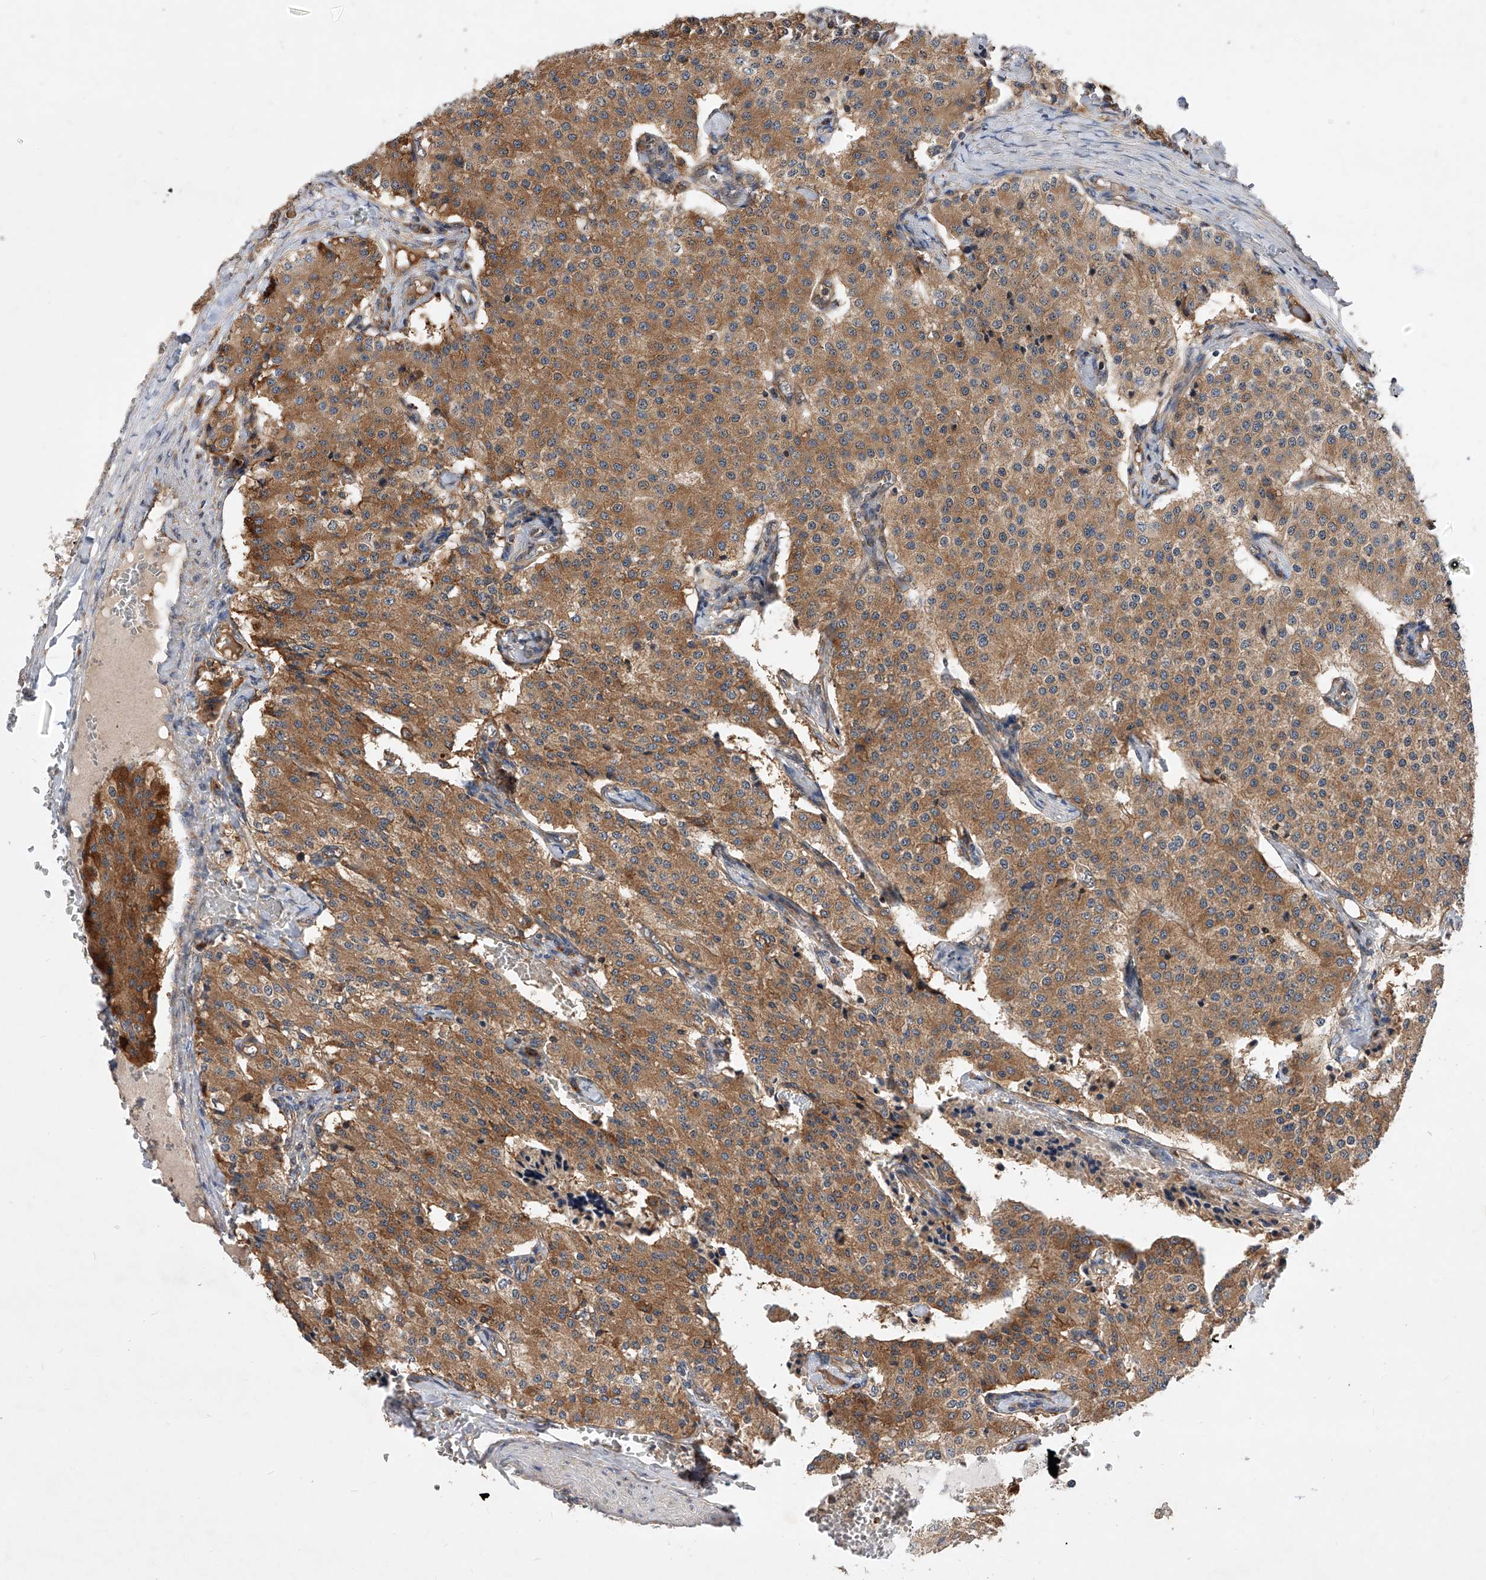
{"staining": {"intensity": "moderate", "quantity": ">75%", "location": "cytoplasmic/membranous"}, "tissue": "carcinoid", "cell_type": "Tumor cells", "image_type": "cancer", "snomed": [{"axis": "morphology", "description": "Carcinoid, malignant, NOS"}, {"axis": "topography", "description": "Colon"}], "caption": "IHC (DAB) staining of human carcinoid shows moderate cytoplasmic/membranous protein expression in about >75% of tumor cells.", "gene": "CFAP410", "patient": {"sex": "female", "age": 52}}